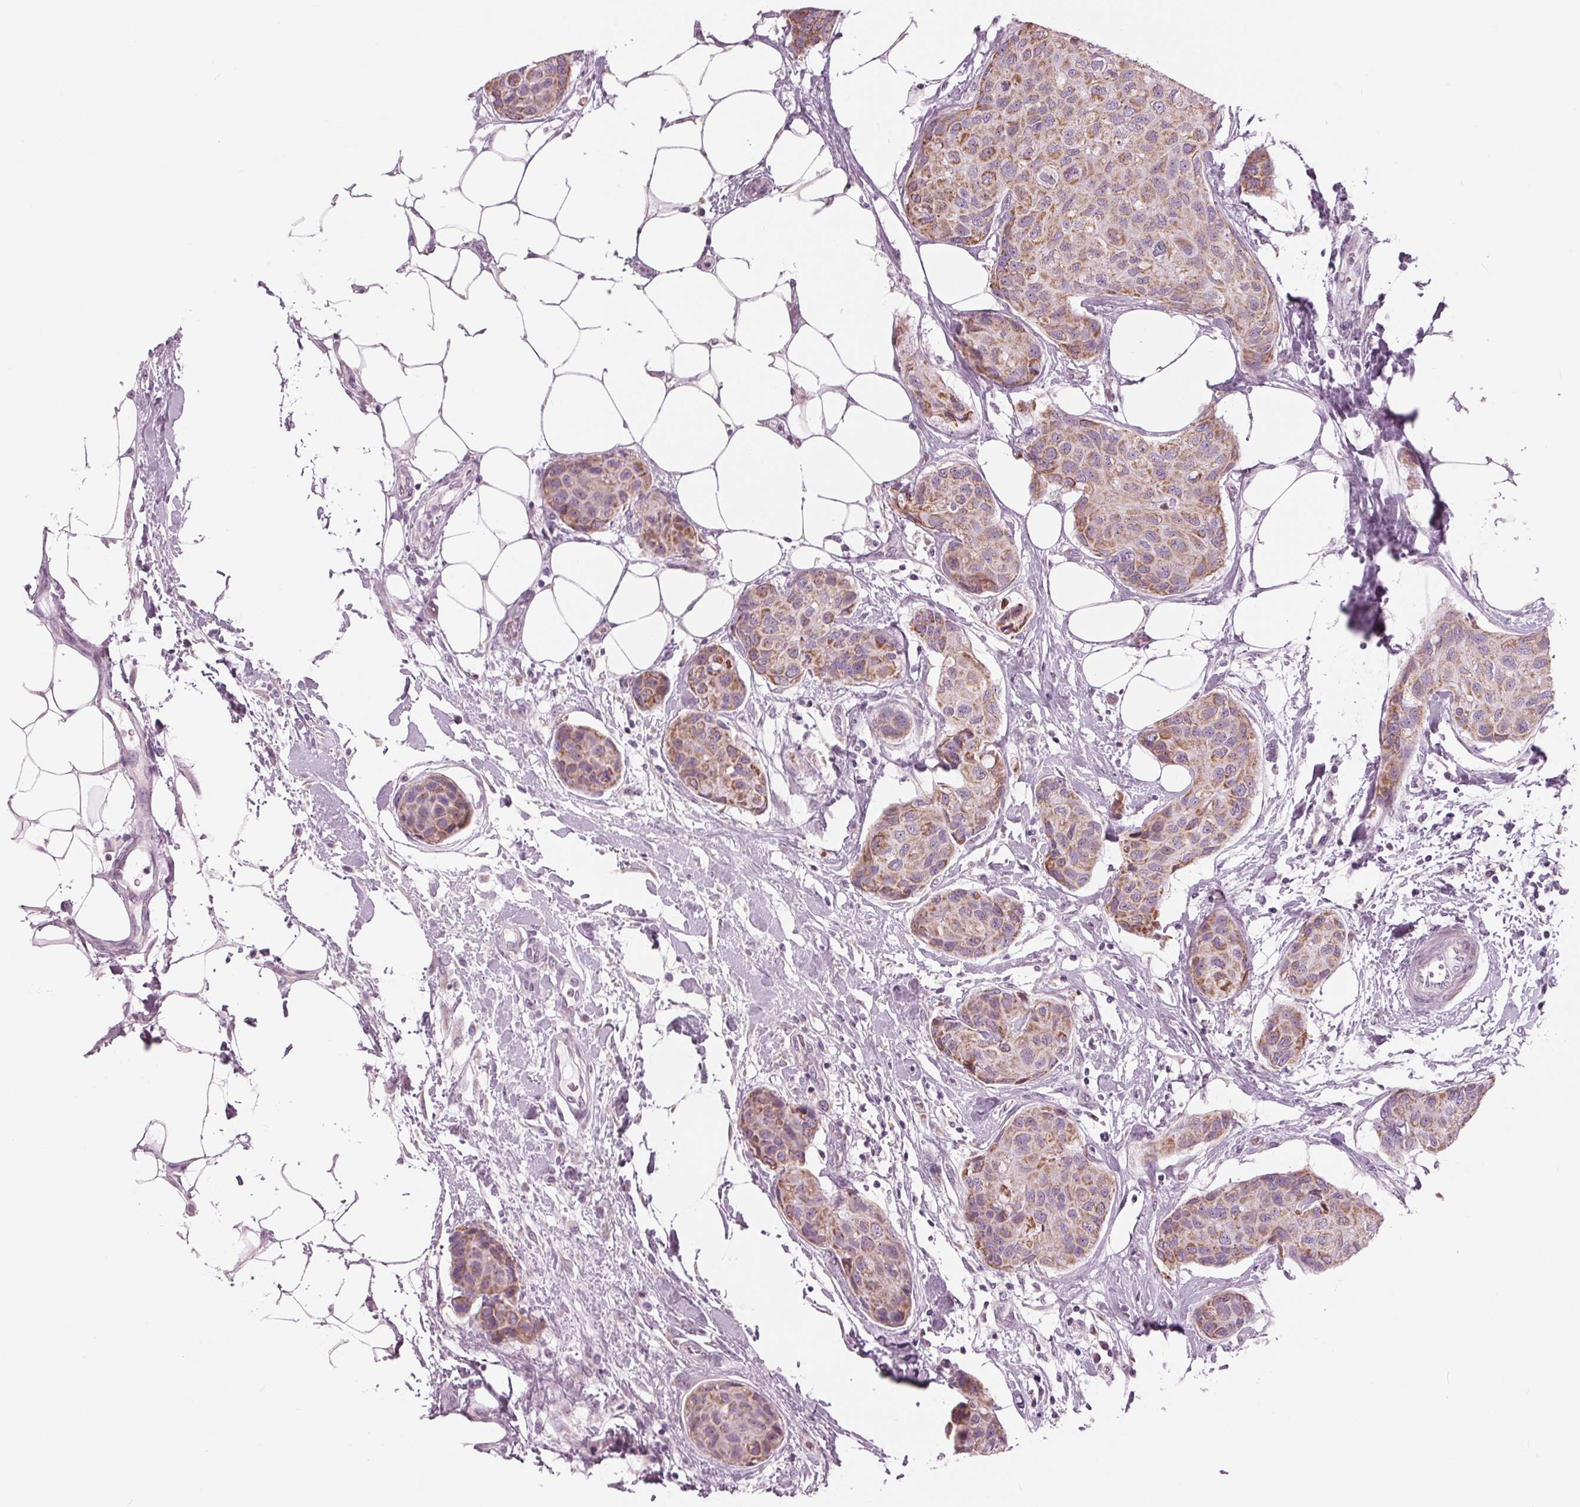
{"staining": {"intensity": "weak", "quantity": ">75%", "location": "cytoplasmic/membranous"}, "tissue": "breast cancer", "cell_type": "Tumor cells", "image_type": "cancer", "snomed": [{"axis": "morphology", "description": "Duct carcinoma"}, {"axis": "topography", "description": "Breast"}], "caption": "Breast cancer (invasive ductal carcinoma) stained for a protein demonstrates weak cytoplasmic/membranous positivity in tumor cells.", "gene": "SAMD4A", "patient": {"sex": "female", "age": 80}}